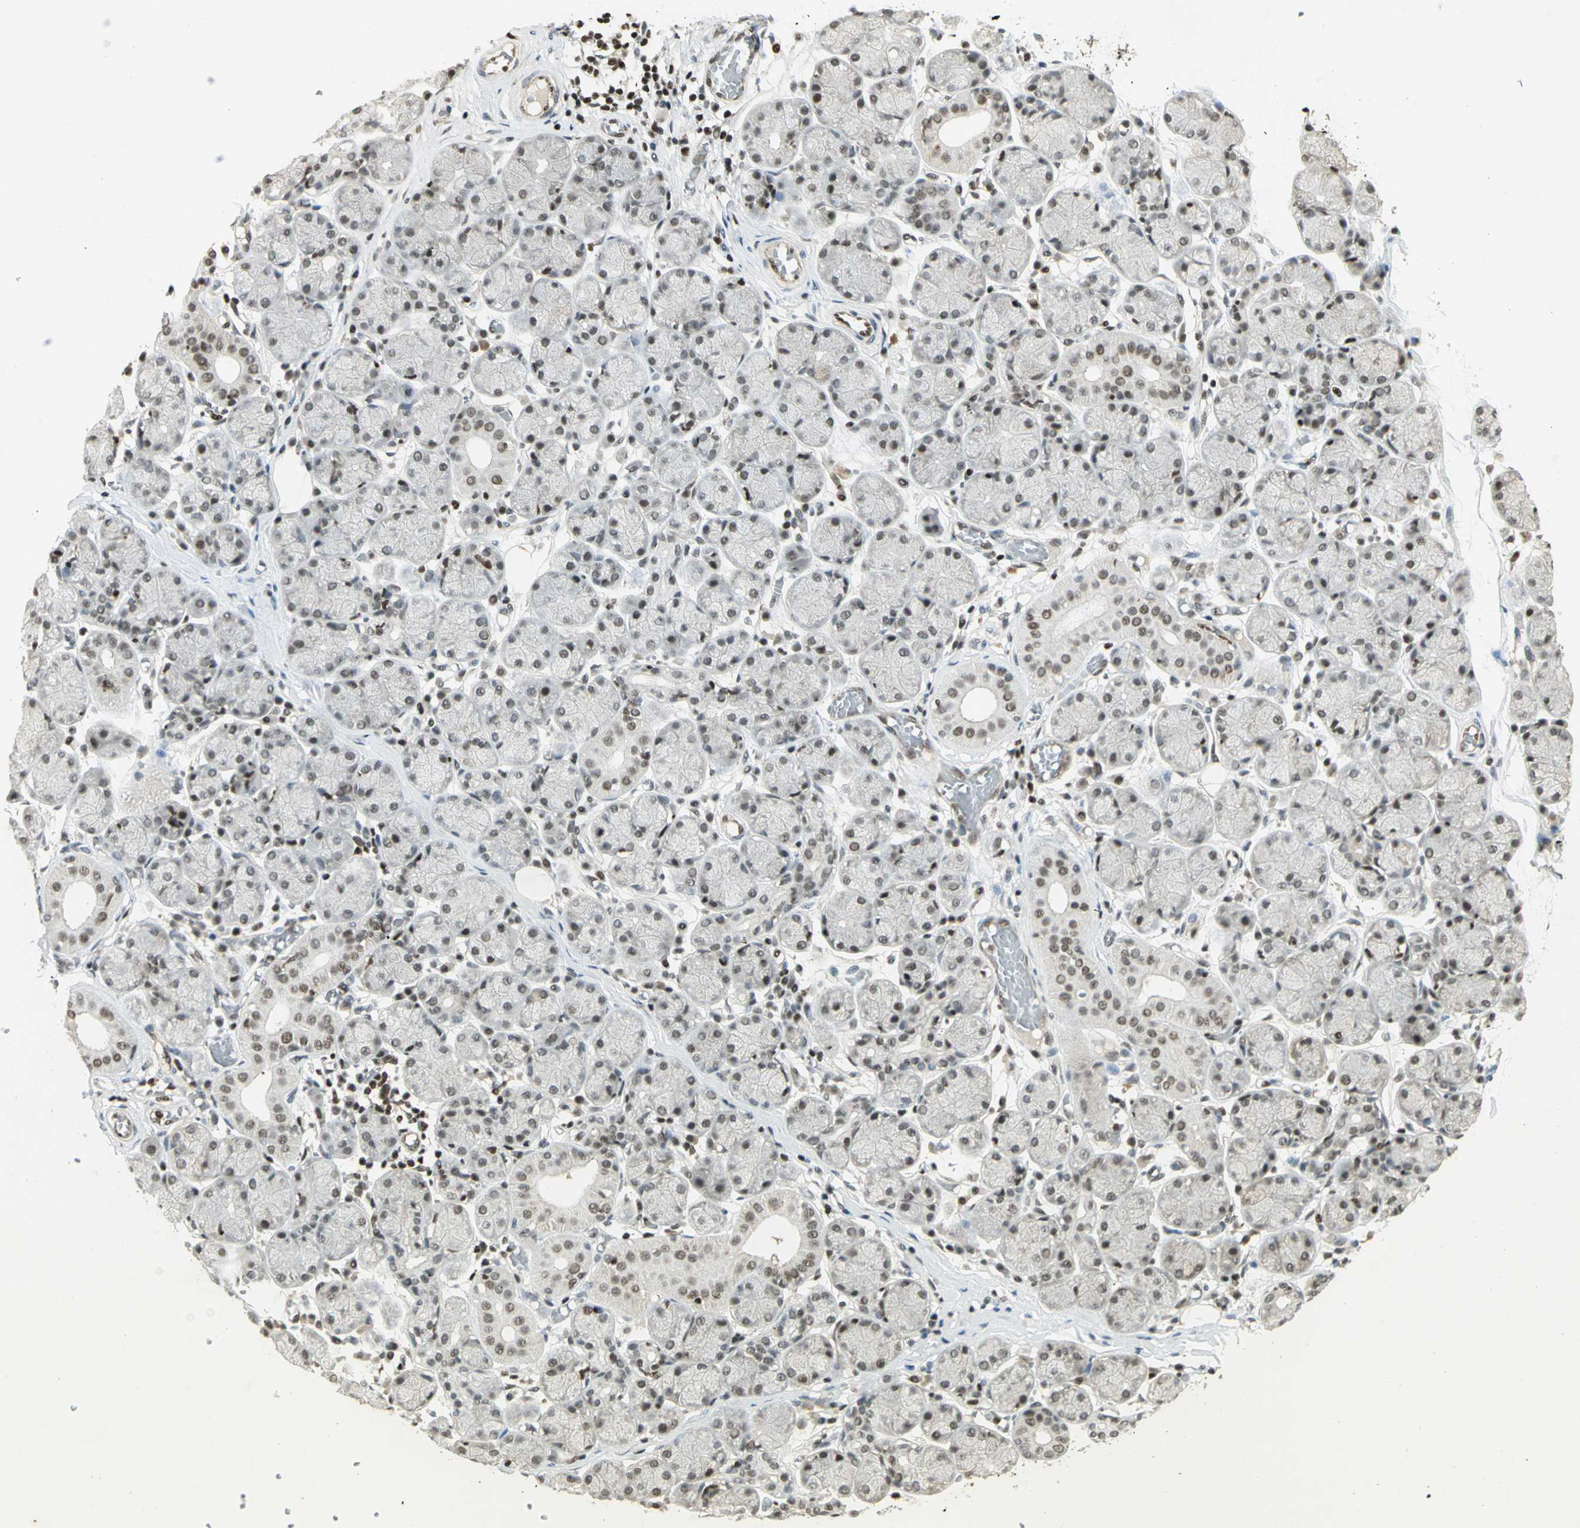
{"staining": {"intensity": "moderate", "quantity": "25%-75%", "location": "nuclear"}, "tissue": "salivary gland", "cell_type": "Glandular cells", "image_type": "normal", "snomed": [{"axis": "morphology", "description": "Normal tissue, NOS"}, {"axis": "topography", "description": "Salivary gland"}], "caption": "Immunohistochemistry image of benign salivary gland: salivary gland stained using IHC exhibits medium levels of moderate protein expression localized specifically in the nuclear of glandular cells, appearing as a nuclear brown color.", "gene": "ELF1", "patient": {"sex": "female", "age": 24}}